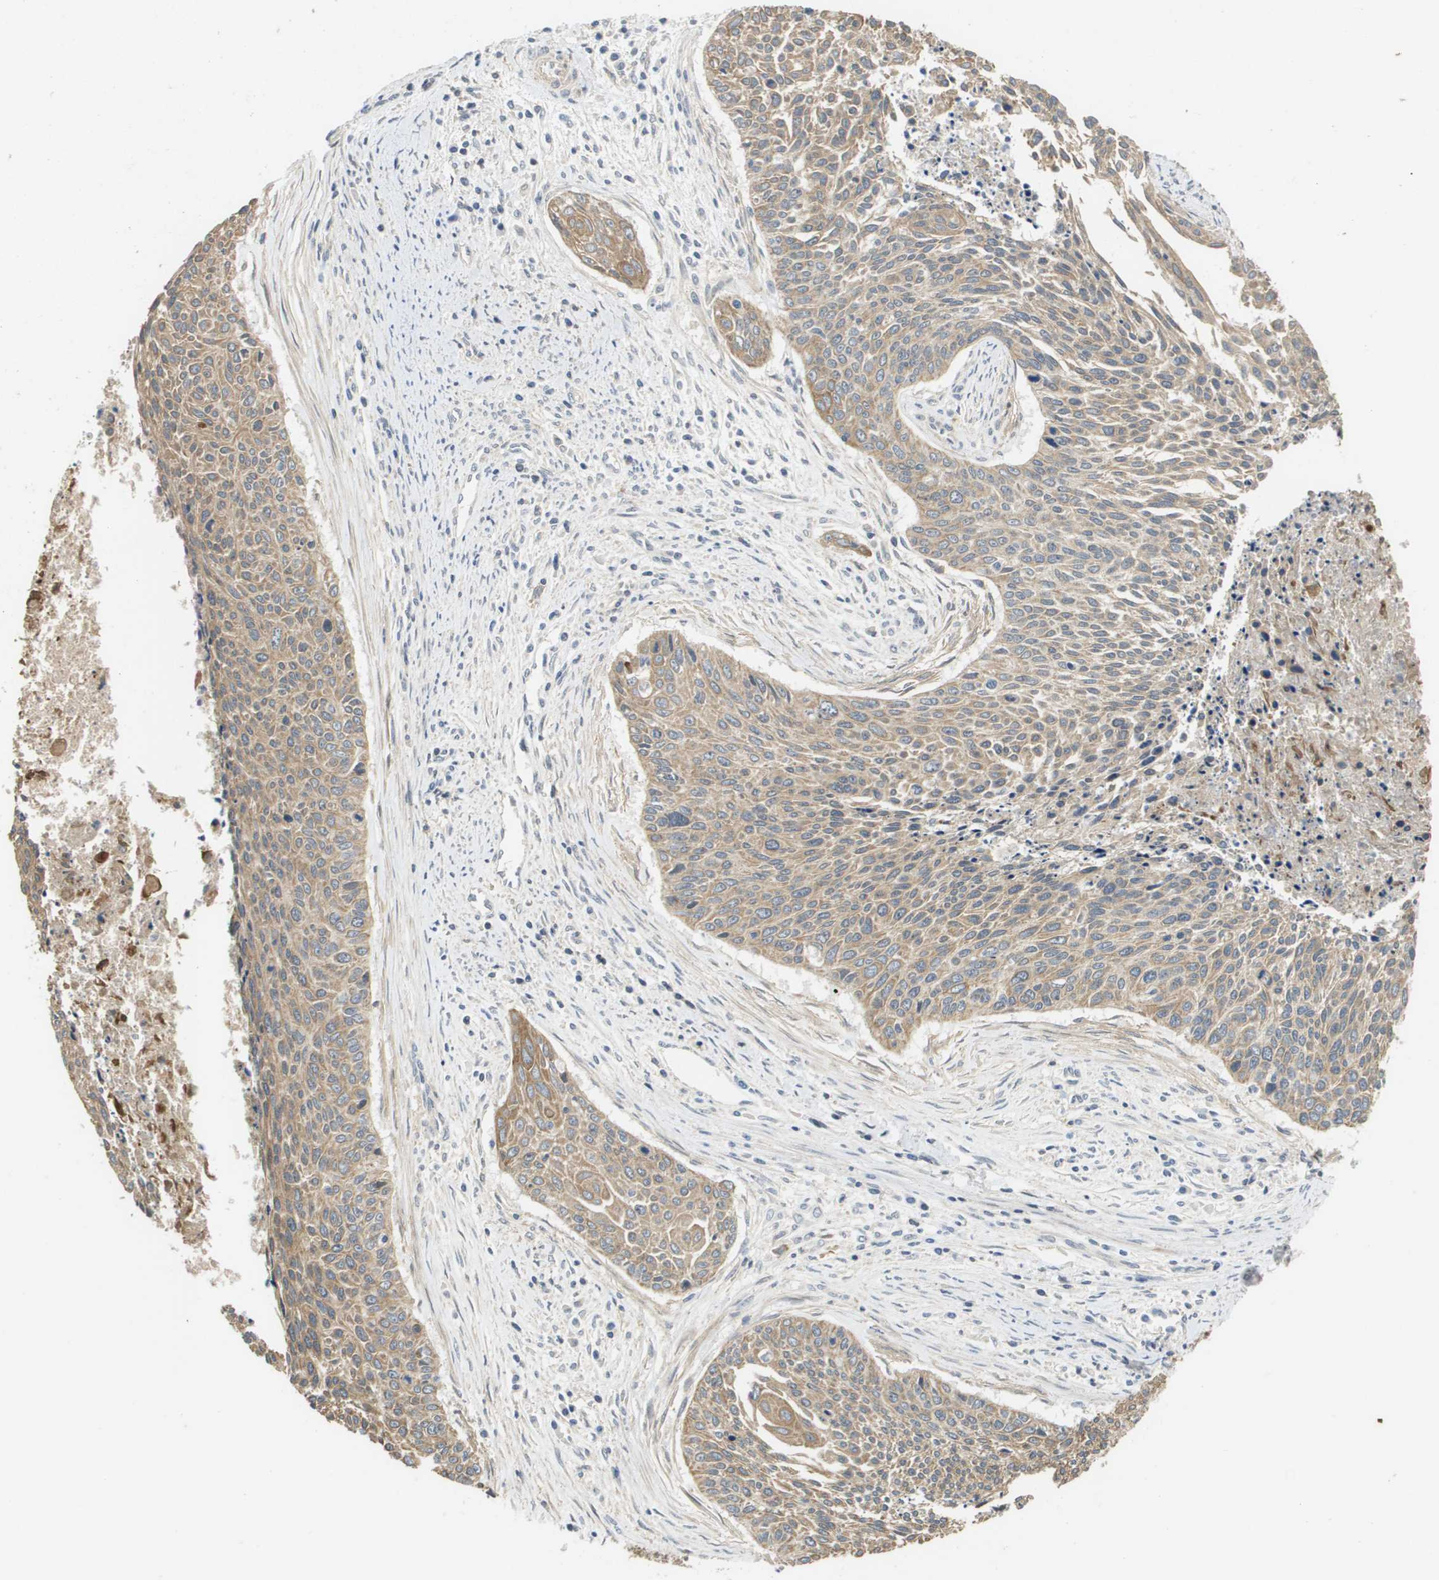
{"staining": {"intensity": "weak", "quantity": ">75%", "location": "cytoplasmic/membranous"}, "tissue": "cervical cancer", "cell_type": "Tumor cells", "image_type": "cancer", "snomed": [{"axis": "morphology", "description": "Squamous cell carcinoma, NOS"}, {"axis": "topography", "description": "Cervix"}], "caption": "Approximately >75% of tumor cells in human squamous cell carcinoma (cervical) display weak cytoplasmic/membranous protein staining as visualized by brown immunohistochemical staining.", "gene": "KRT23", "patient": {"sex": "female", "age": 55}}